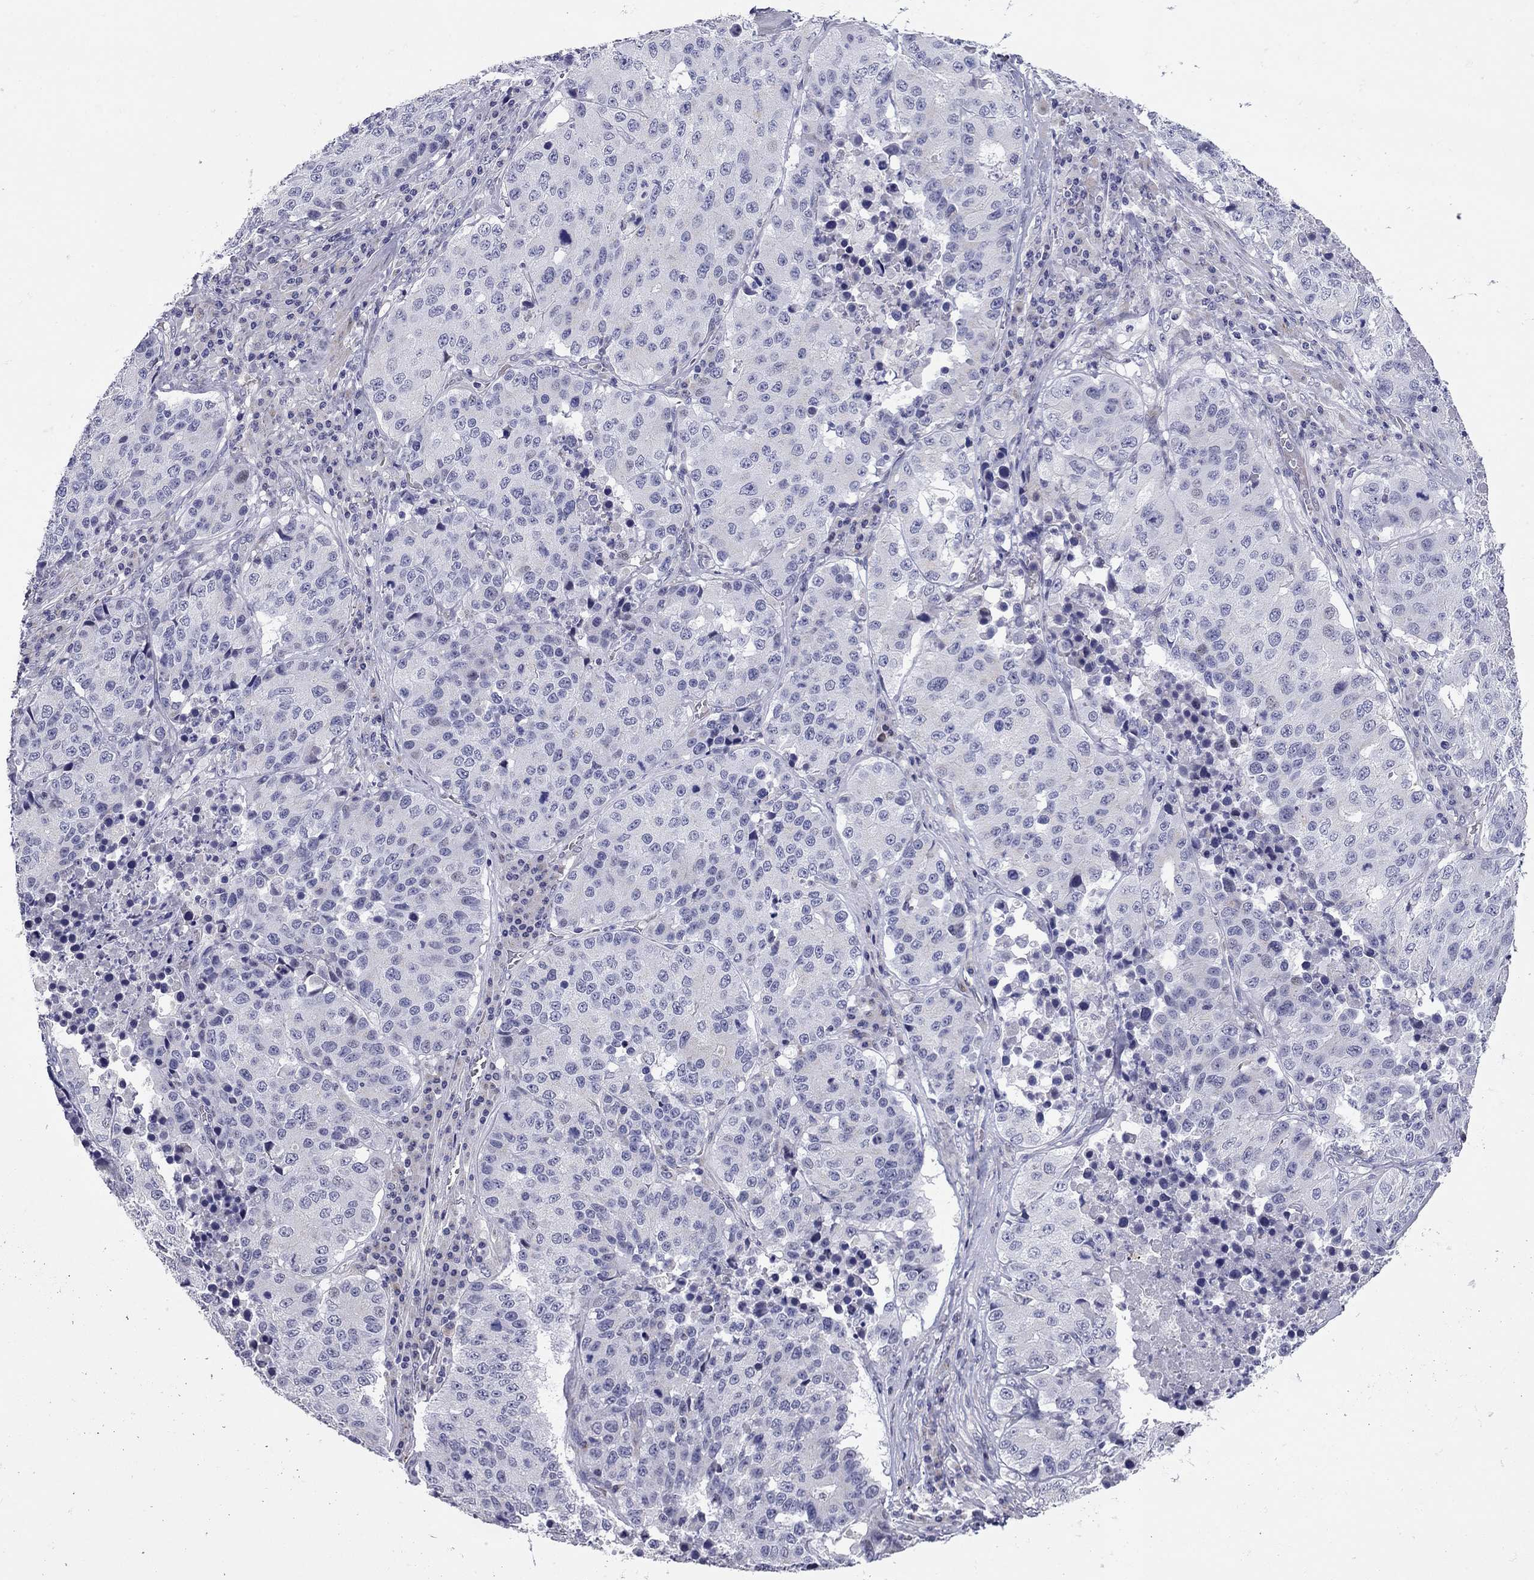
{"staining": {"intensity": "negative", "quantity": "none", "location": "none"}, "tissue": "stomach cancer", "cell_type": "Tumor cells", "image_type": "cancer", "snomed": [{"axis": "morphology", "description": "Adenocarcinoma, NOS"}, {"axis": "topography", "description": "Stomach"}], "caption": "IHC of adenocarcinoma (stomach) exhibits no positivity in tumor cells.", "gene": "C8orf88", "patient": {"sex": "male", "age": 71}}